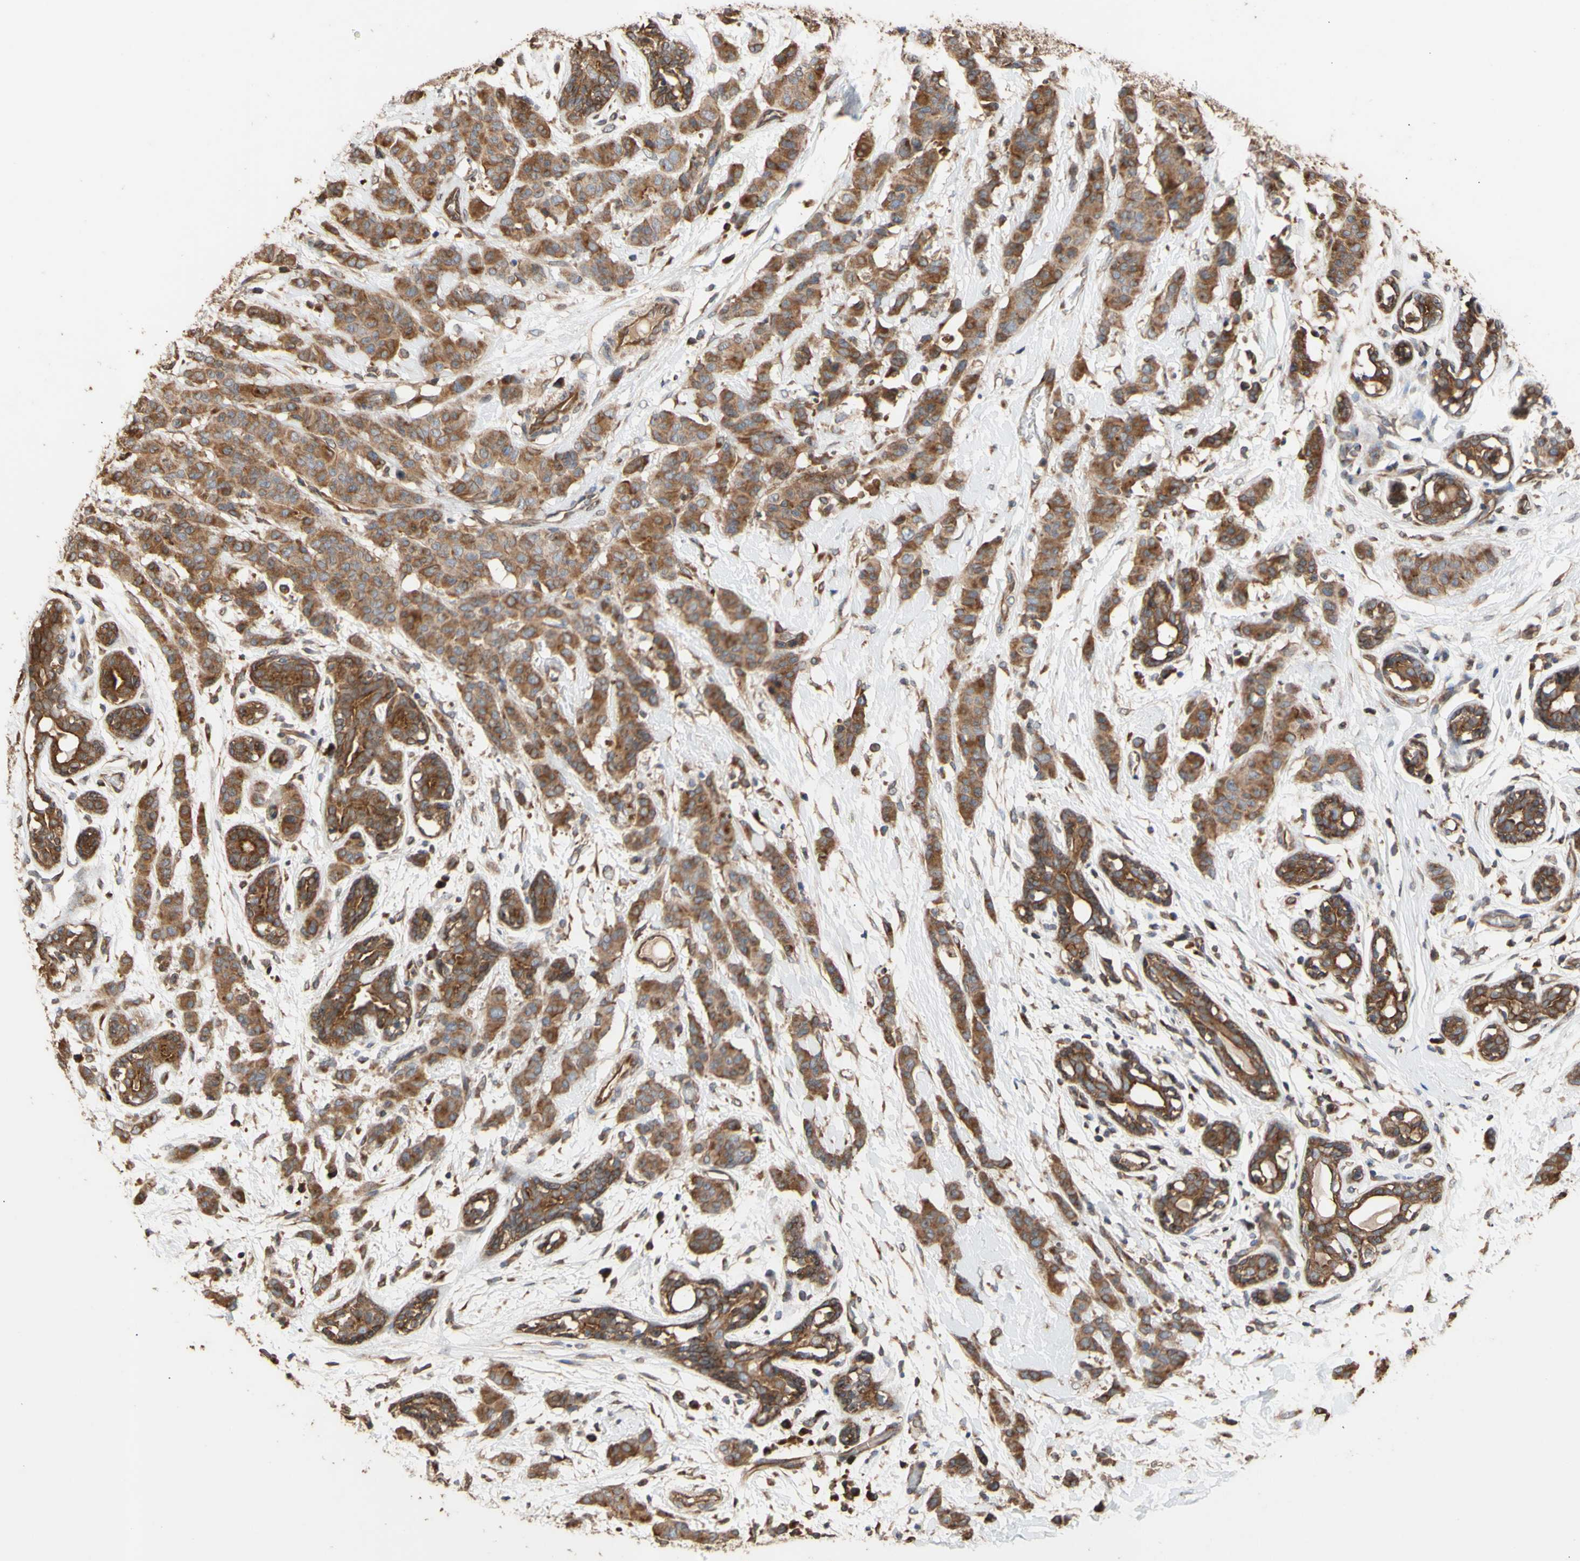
{"staining": {"intensity": "moderate", "quantity": ">75%", "location": "cytoplasmic/membranous"}, "tissue": "breast cancer", "cell_type": "Tumor cells", "image_type": "cancer", "snomed": [{"axis": "morphology", "description": "Normal tissue, NOS"}, {"axis": "morphology", "description": "Duct carcinoma"}, {"axis": "topography", "description": "Breast"}], "caption": "An image of human breast cancer stained for a protein exhibits moderate cytoplasmic/membranous brown staining in tumor cells.", "gene": "NECTIN3", "patient": {"sex": "female", "age": 40}}